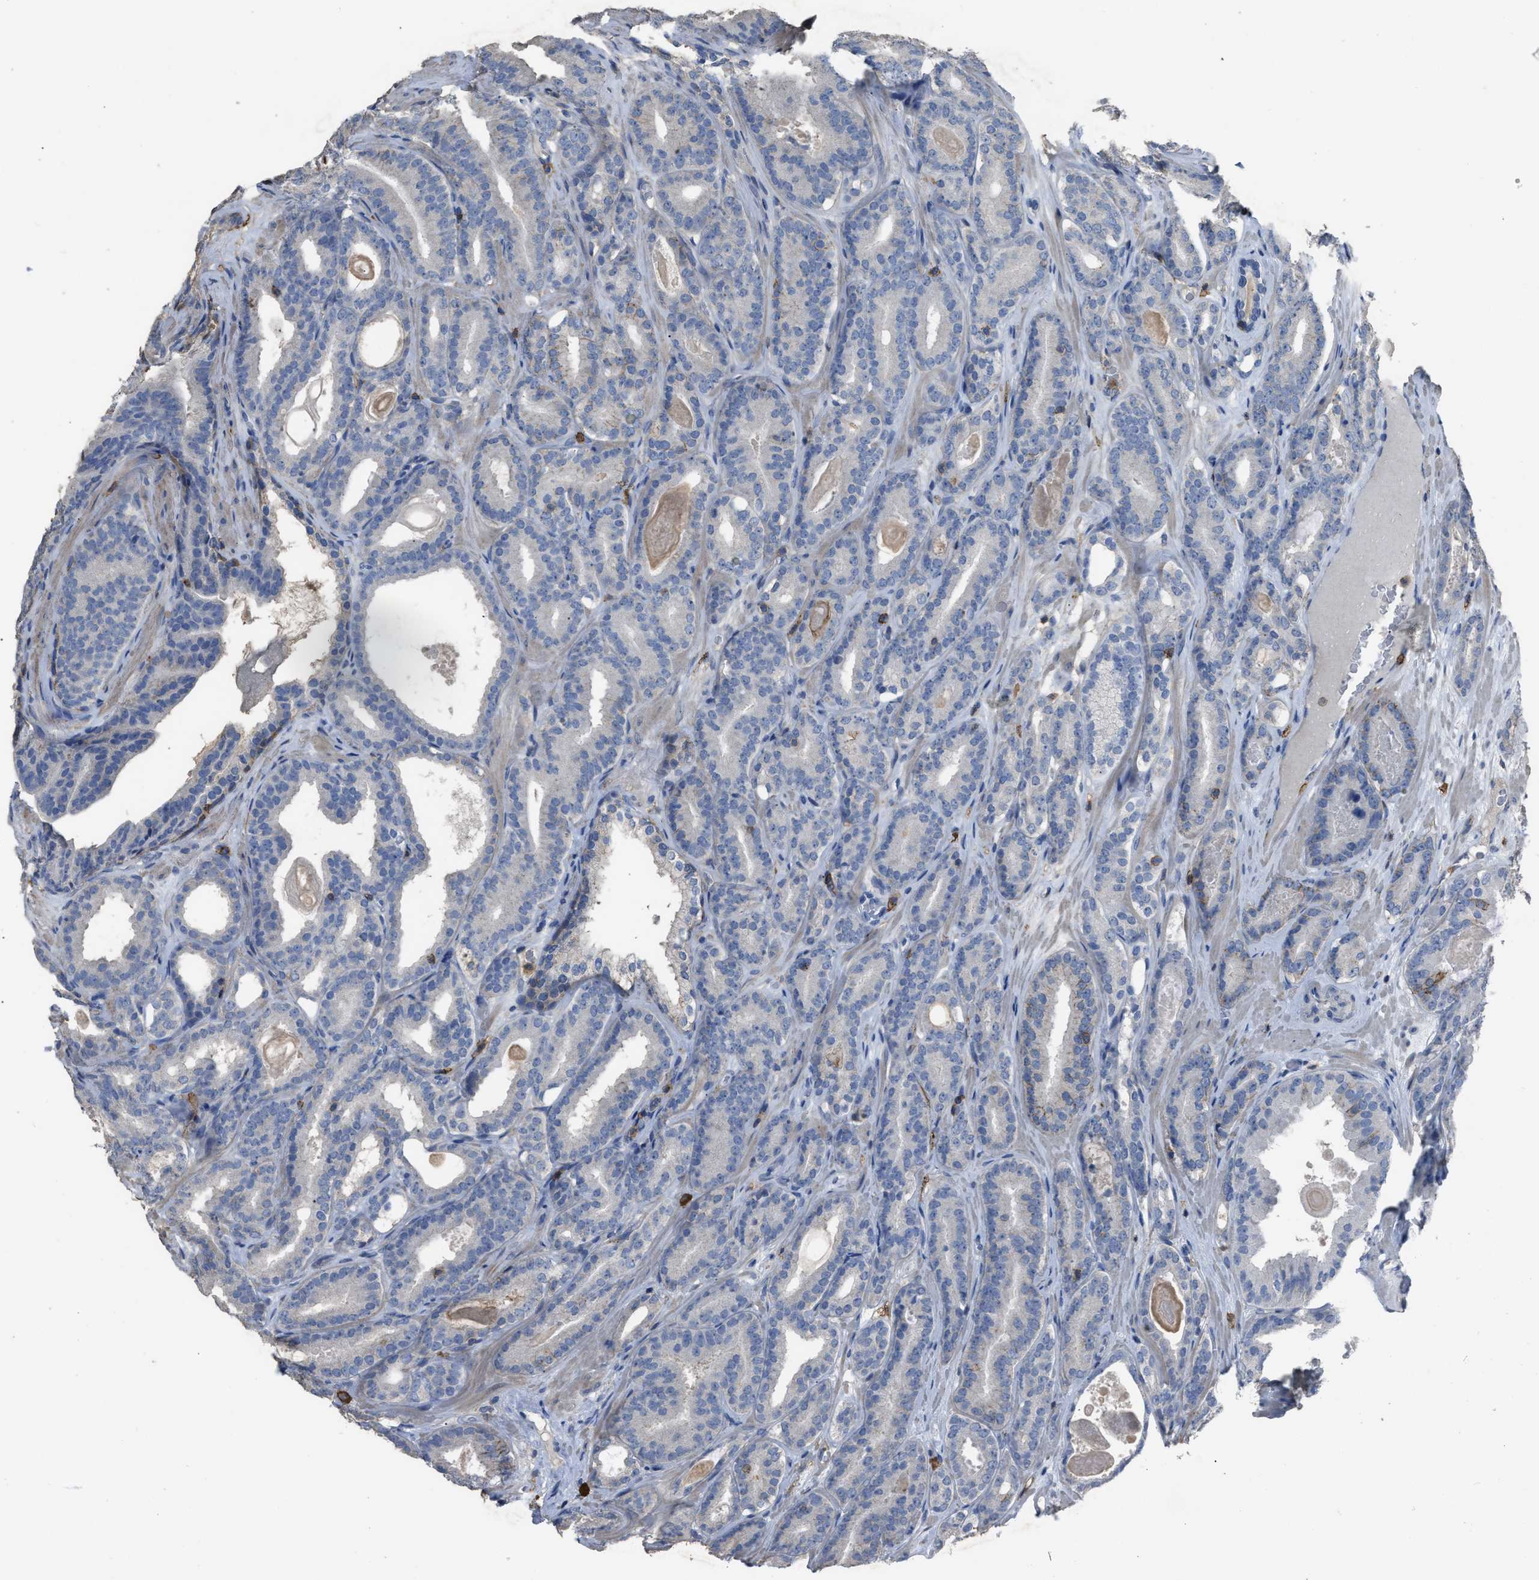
{"staining": {"intensity": "negative", "quantity": "none", "location": "none"}, "tissue": "prostate cancer", "cell_type": "Tumor cells", "image_type": "cancer", "snomed": [{"axis": "morphology", "description": "Adenocarcinoma, High grade"}, {"axis": "topography", "description": "Prostate"}], "caption": "High magnification brightfield microscopy of prostate cancer stained with DAB (brown) and counterstained with hematoxylin (blue): tumor cells show no significant positivity.", "gene": "OR51E1", "patient": {"sex": "male", "age": 60}}